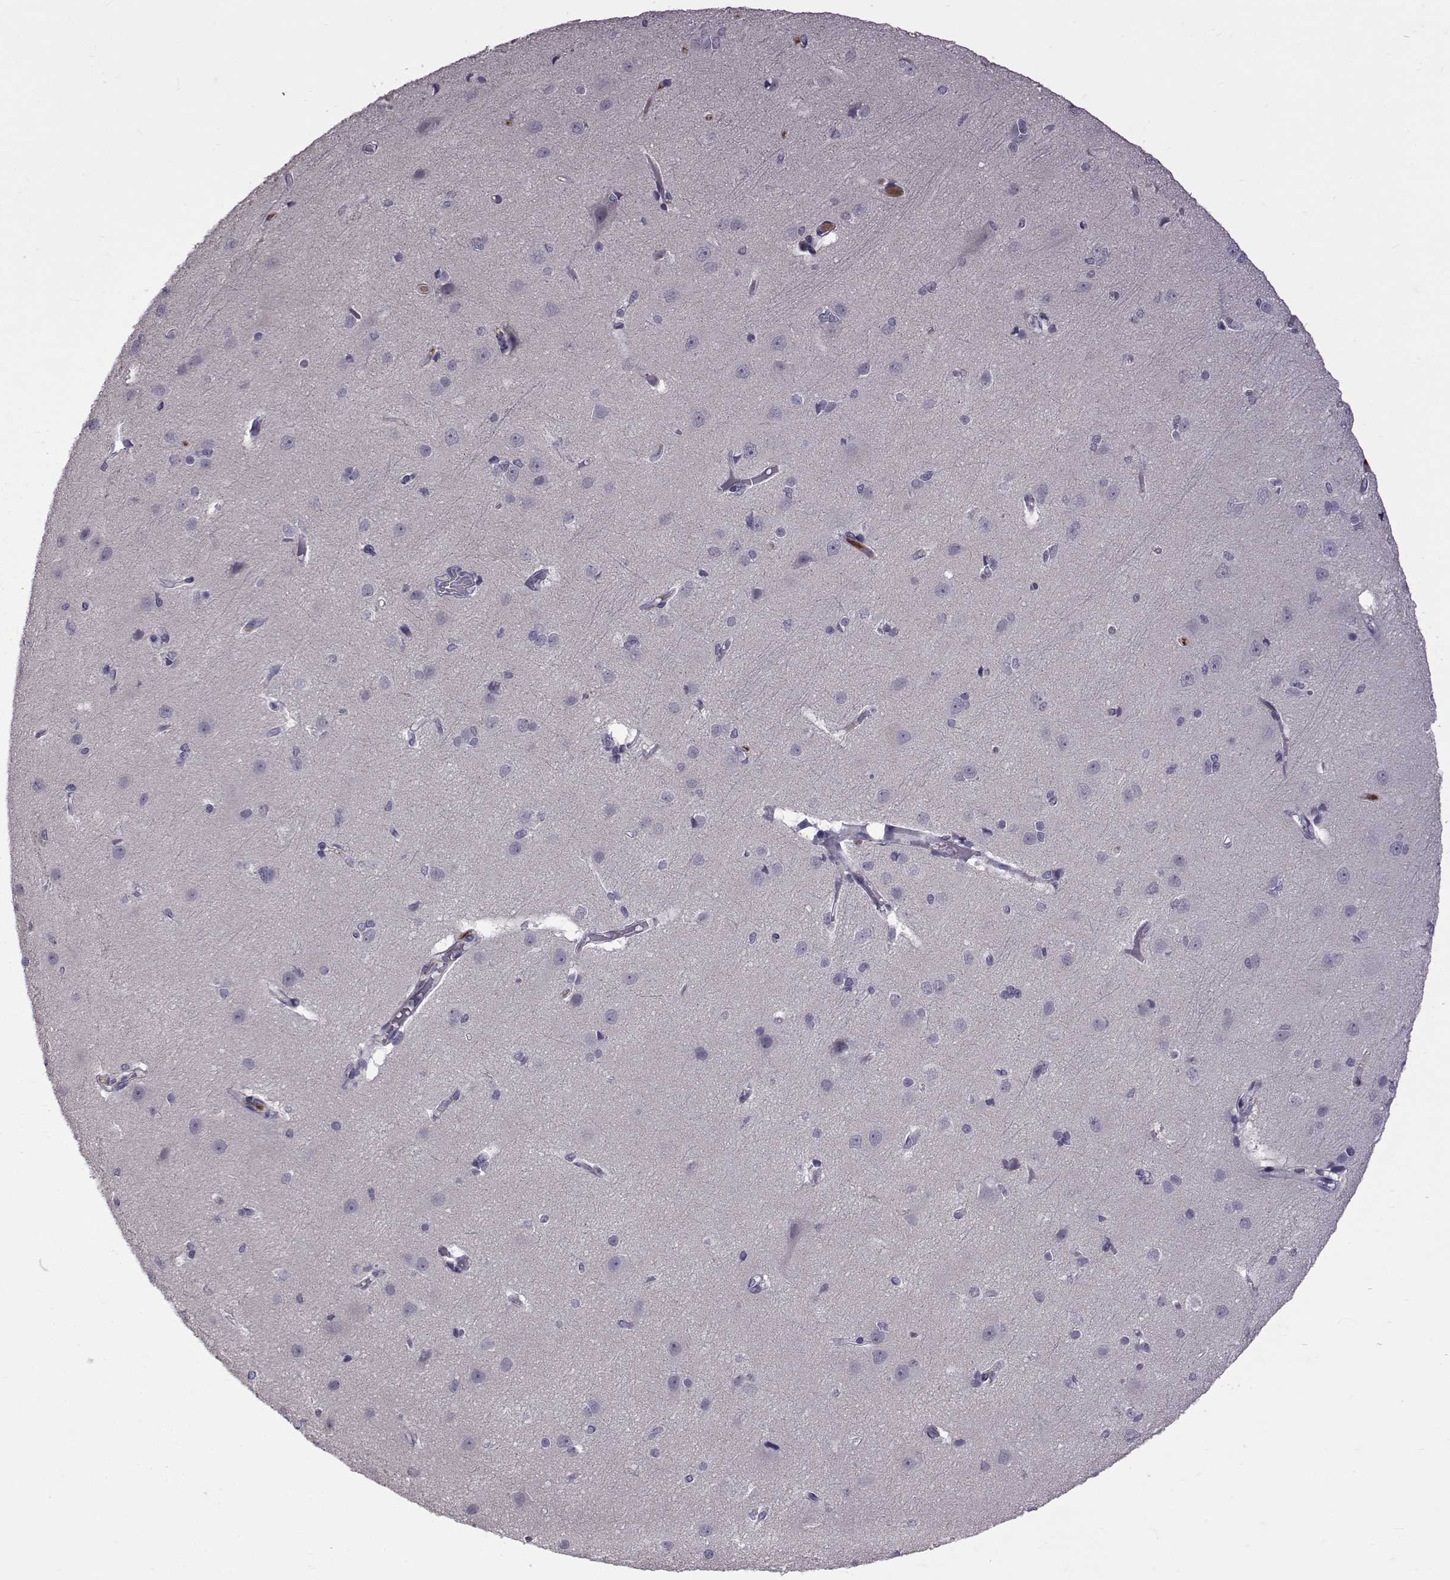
{"staining": {"intensity": "negative", "quantity": "none", "location": "none"}, "tissue": "cerebral cortex", "cell_type": "Endothelial cells", "image_type": "normal", "snomed": [{"axis": "morphology", "description": "Normal tissue, NOS"}, {"axis": "topography", "description": "Cerebral cortex"}], "caption": "This micrograph is of unremarkable cerebral cortex stained with immunohistochemistry (IHC) to label a protein in brown with the nuclei are counter-stained blue. There is no staining in endothelial cells.", "gene": "TNFRSF11B", "patient": {"sex": "male", "age": 37}}